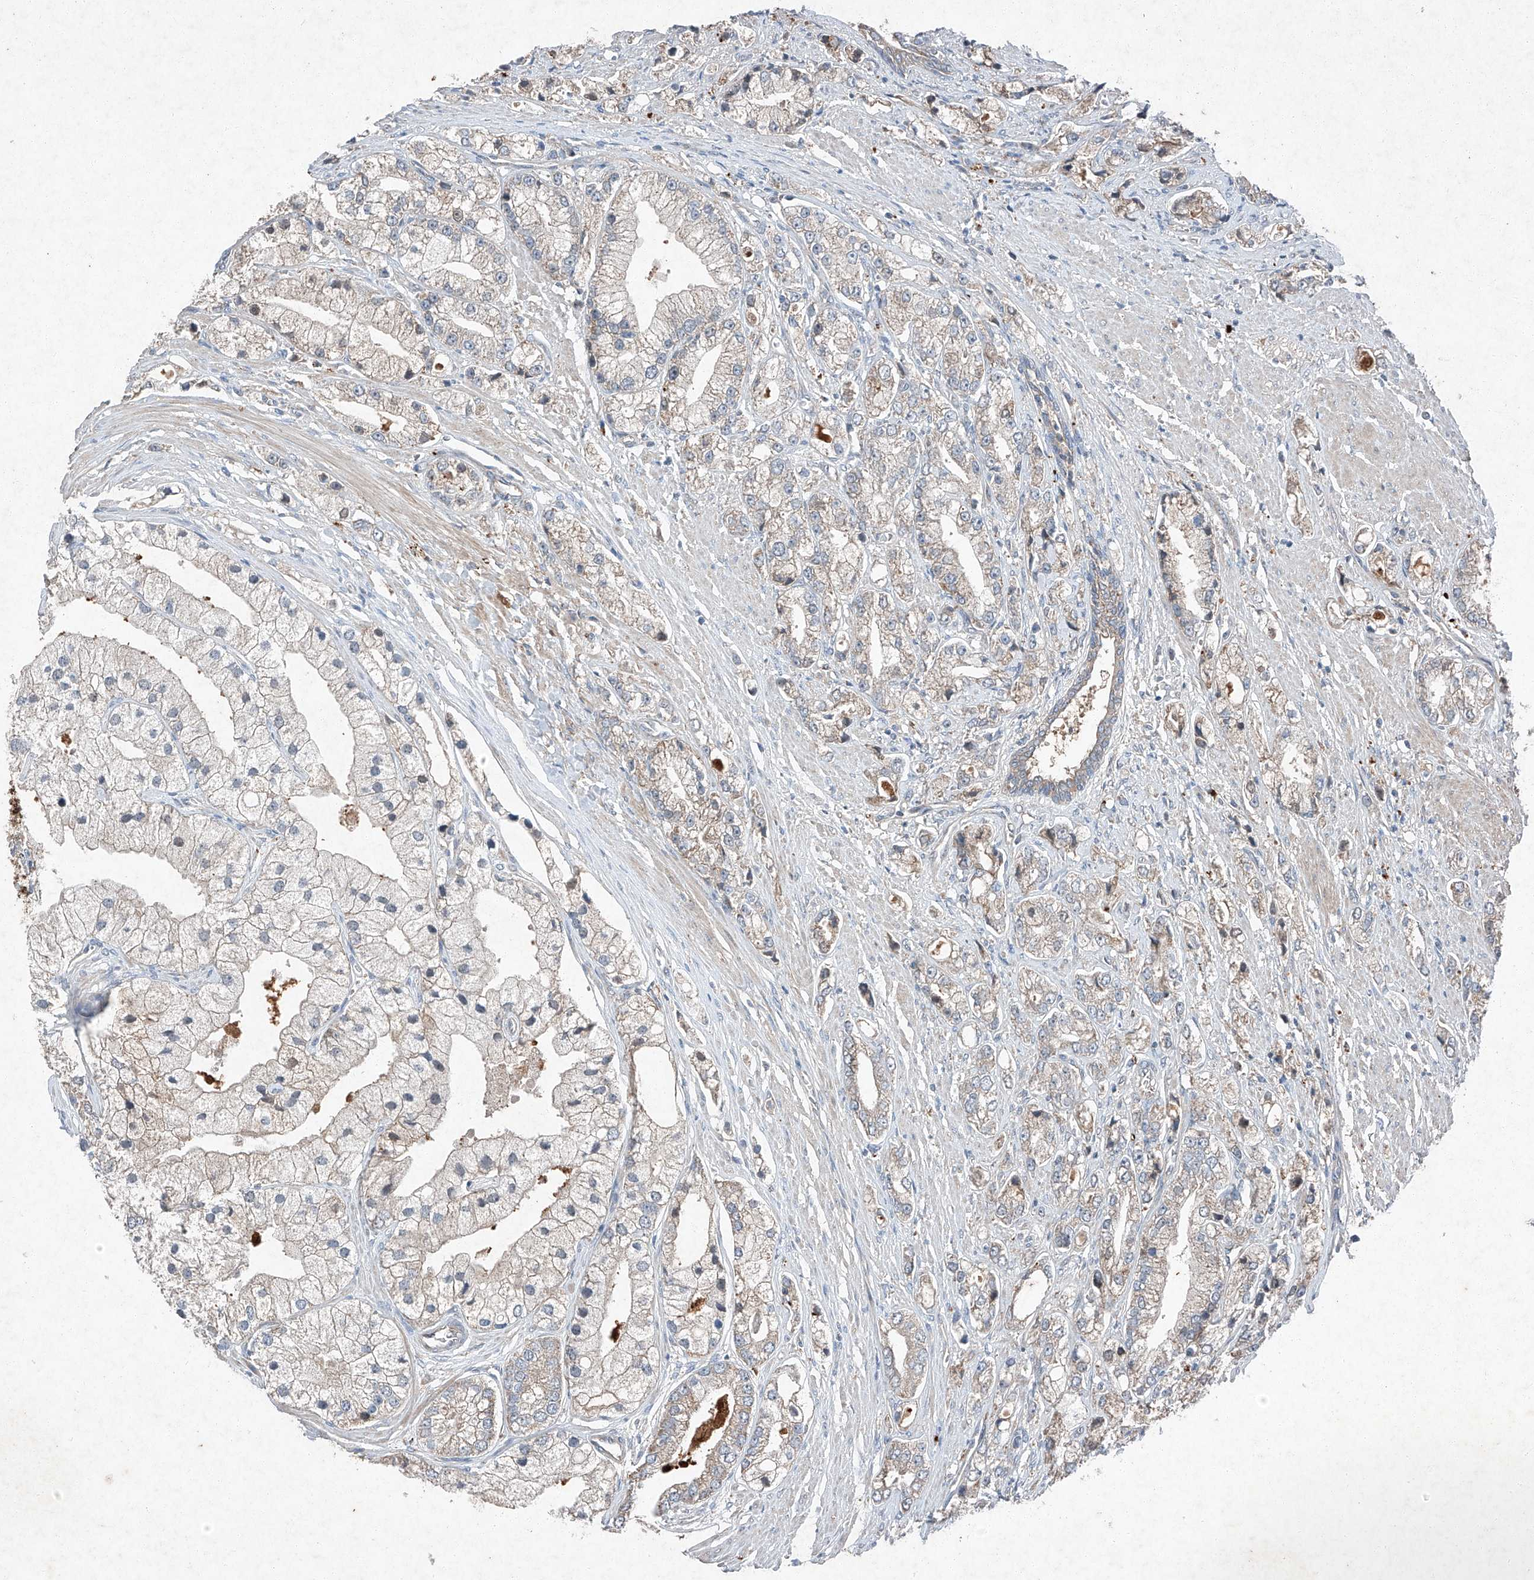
{"staining": {"intensity": "weak", "quantity": "25%-75%", "location": "cytoplasmic/membranous"}, "tissue": "prostate cancer", "cell_type": "Tumor cells", "image_type": "cancer", "snomed": [{"axis": "morphology", "description": "Adenocarcinoma, High grade"}, {"axis": "topography", "description": "Prostate"}], "caption": "Prostate cancer tissue exhibits weak cytoplasmic/membranous staining in about 25%-75% of tumor cells Ihc stains the protein of interest in brown and the nuclei are stained blue.", "gene": "RUSC1", "patient": {"sex": "male", "age": 50}}